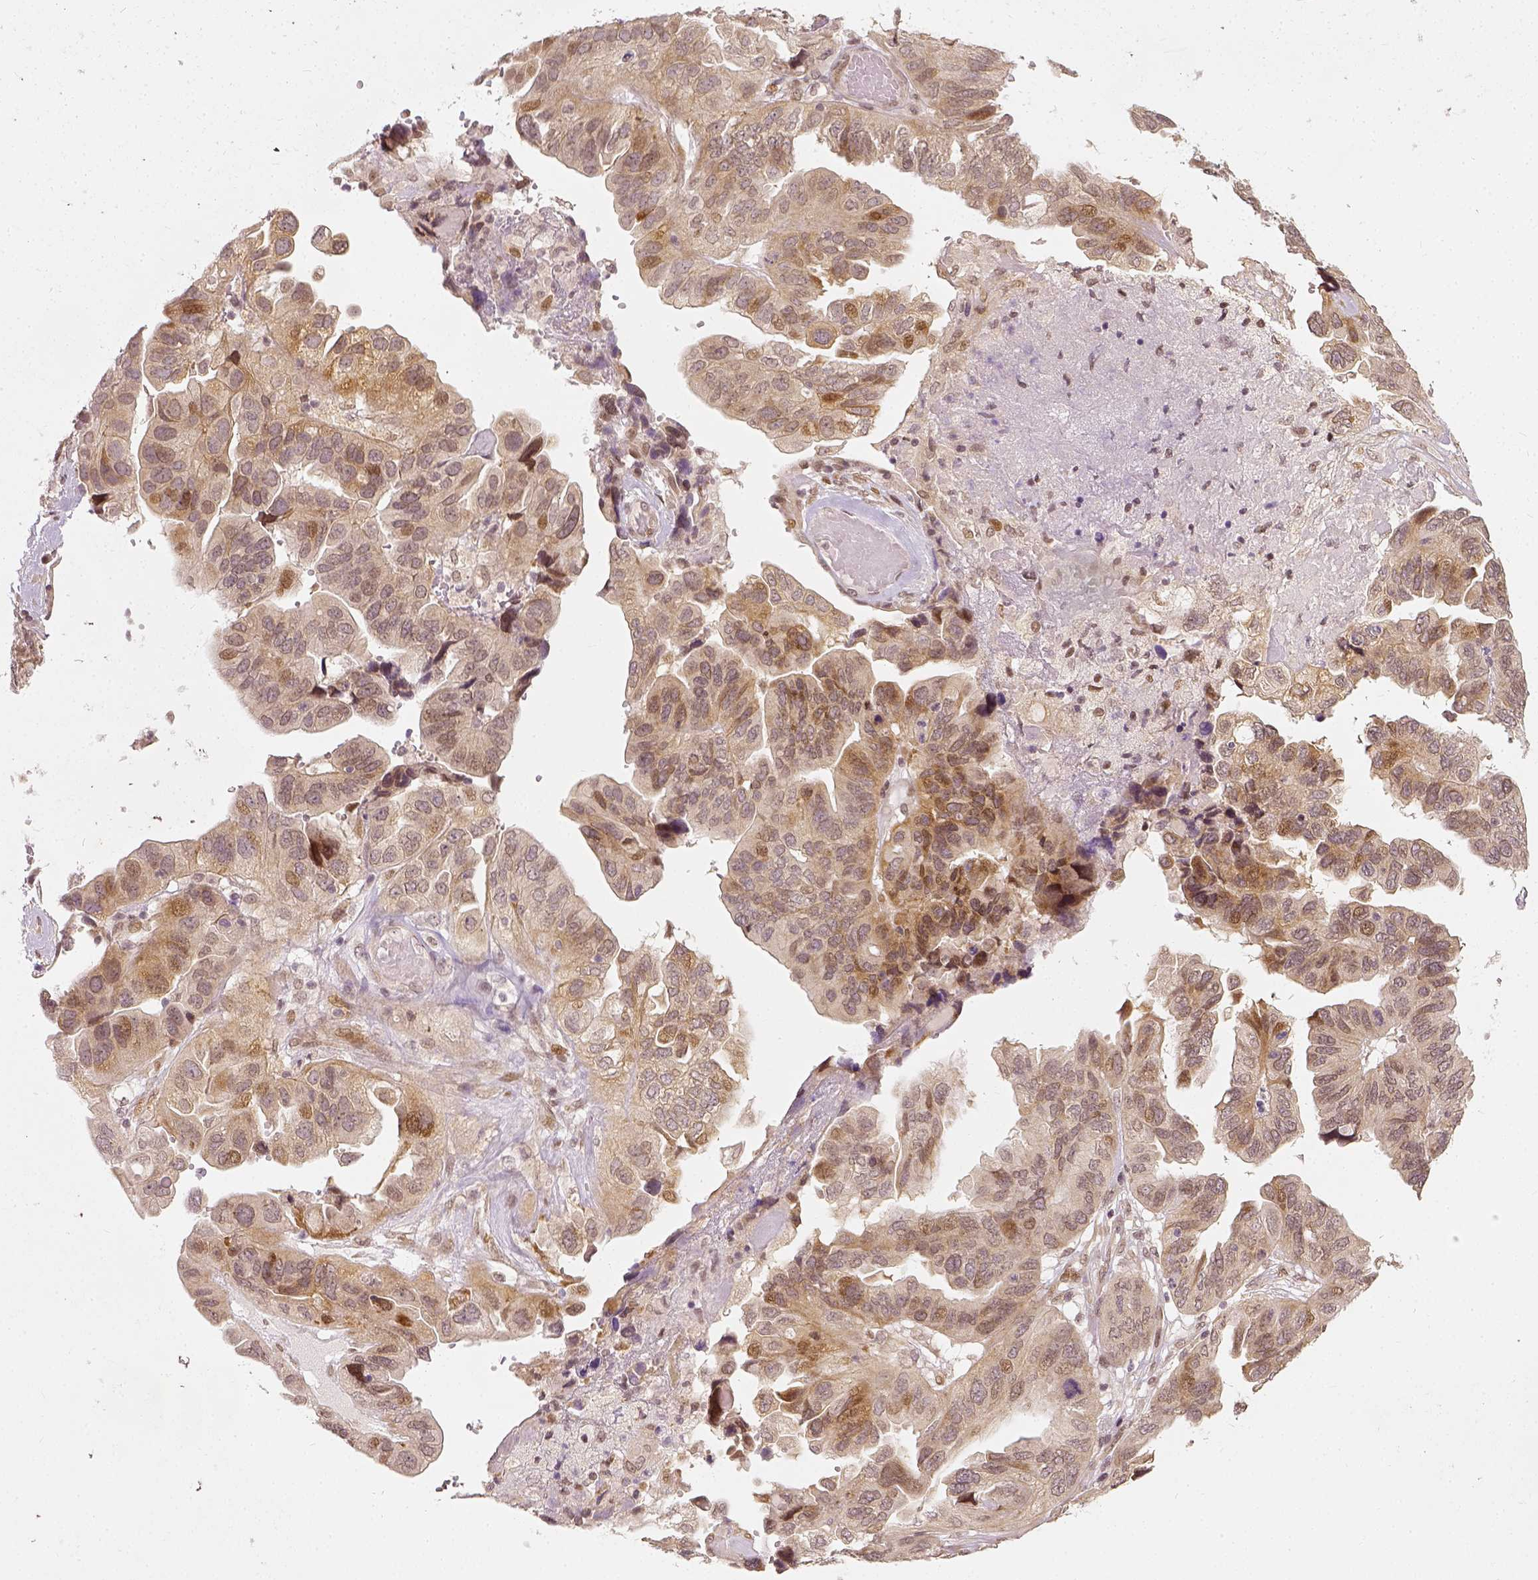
{"staining": {"intensity": "moderate", "quantity": "<25%", "location": "nuclear"}, "tissue": "ovarian cancer", "cell_type": "Tumor cells", "image_type": "cancer", "snomed": [{"axis": "morphology", "description": "Cystadenocarcinoma, serous, NOS"}, {"axis": "topography", "description": "Ovary"}], "caption": "Immunohistochemical staining of ovarian cancer (serous cystadenocarcinoma) reveals moderate nuclear protein expression in approximately <25% of tumor cells. (Stains: DAB in brown, nuclei in blue, Microscopy: brightfield microscopy at high magnification).", "gene": "ZMAT3", "patient": {"sex": "female", "age": 79}}